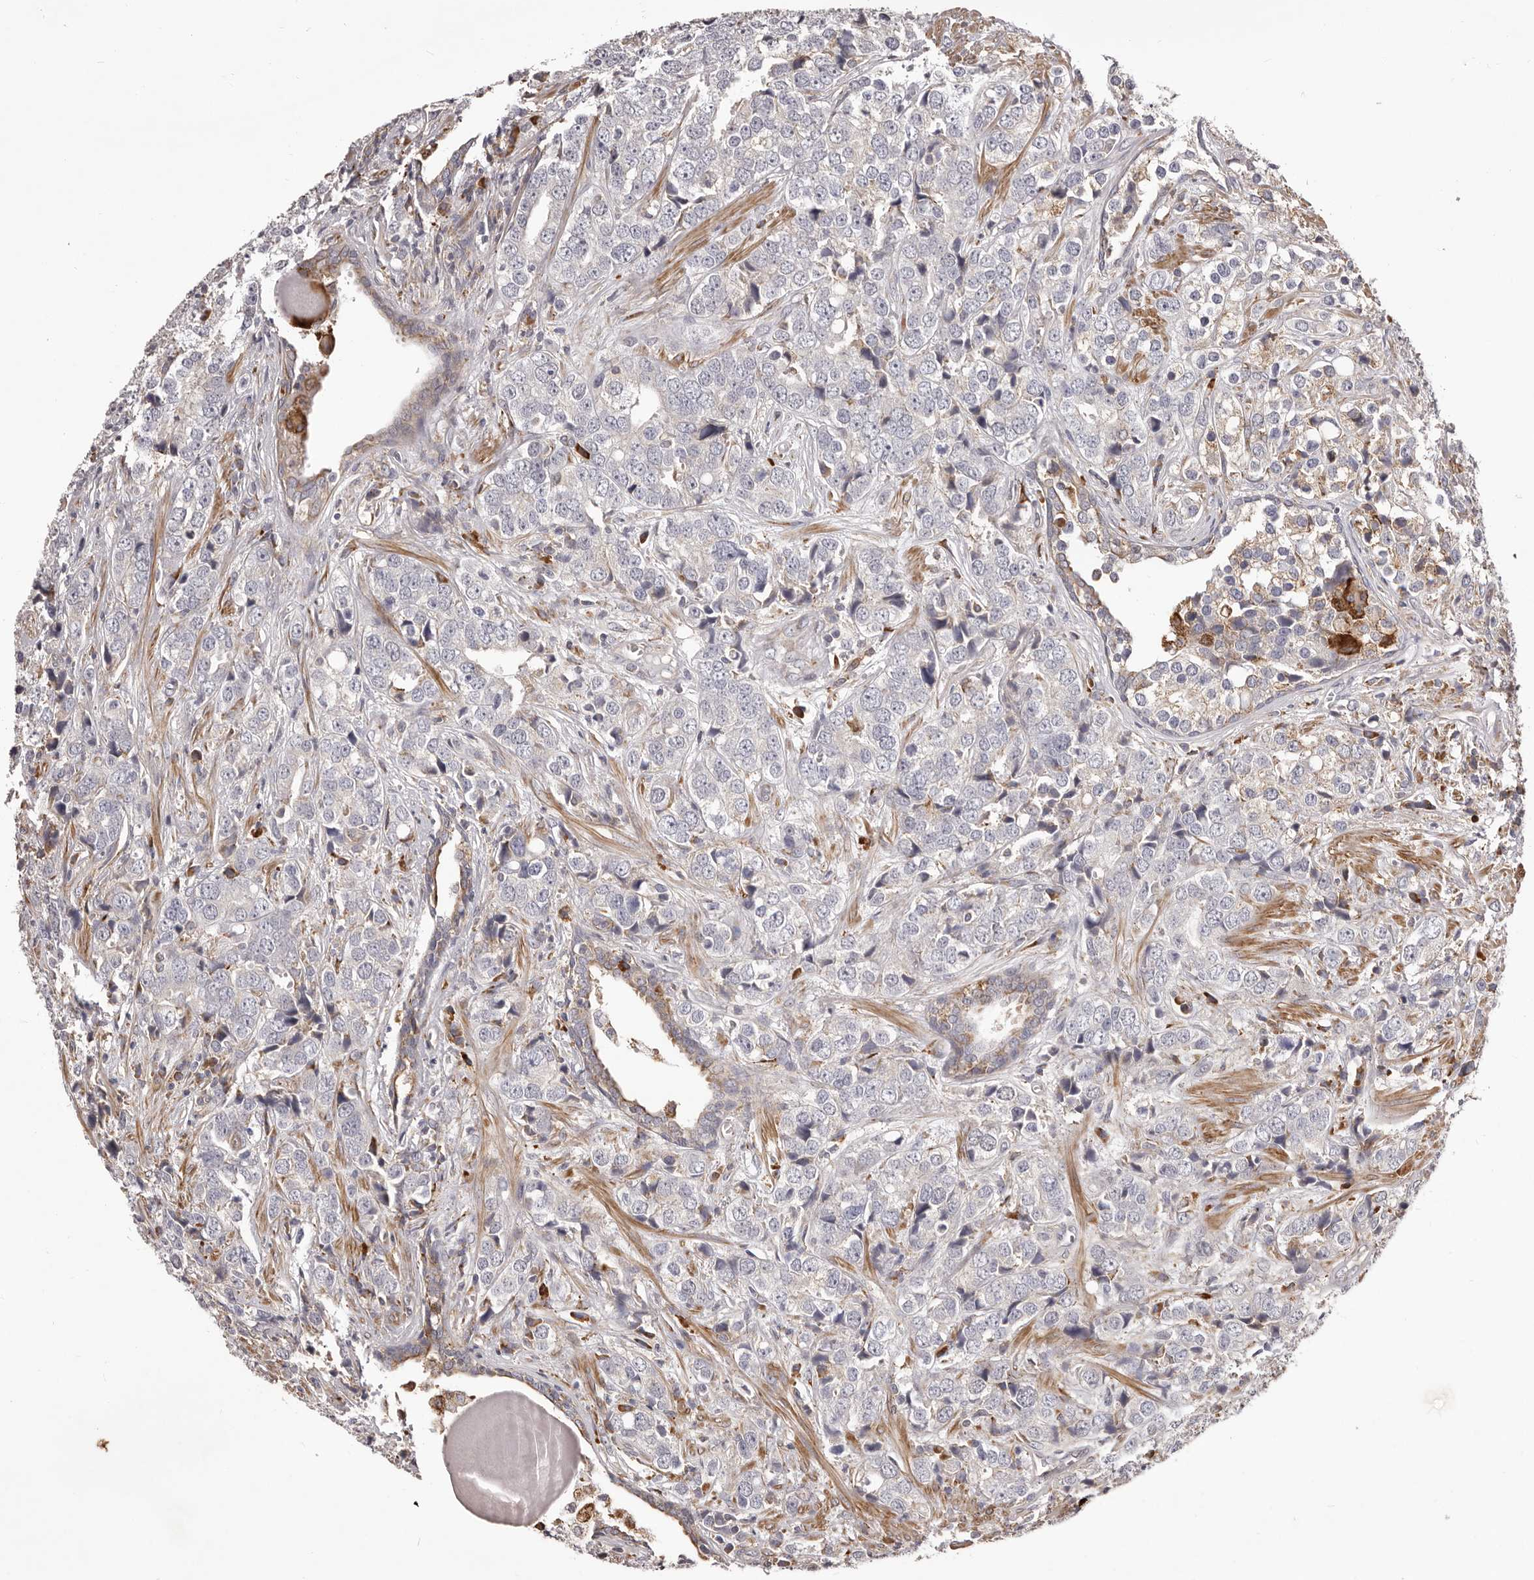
{"staining": {"intensity": "negative", "quantity": "none", "location": "none"}, "tissue": "prostate cancer", "cell_type": "Tumor cells", "image_type": "cancer", "snomed": [{"axis": "morphology", "description": "Adenocarcinoma, High grade"}, {"axis": "topography", "description": "Prostate"}], "caption": "IHC of prostate cancer displays no staining in tumor cells. (DAB (3,3'-diaminobenzidine) immunohistochemistry (IHC), high magnification).", "gene": "ALPK1", "patient": {"sex": "male", "age": 71}}